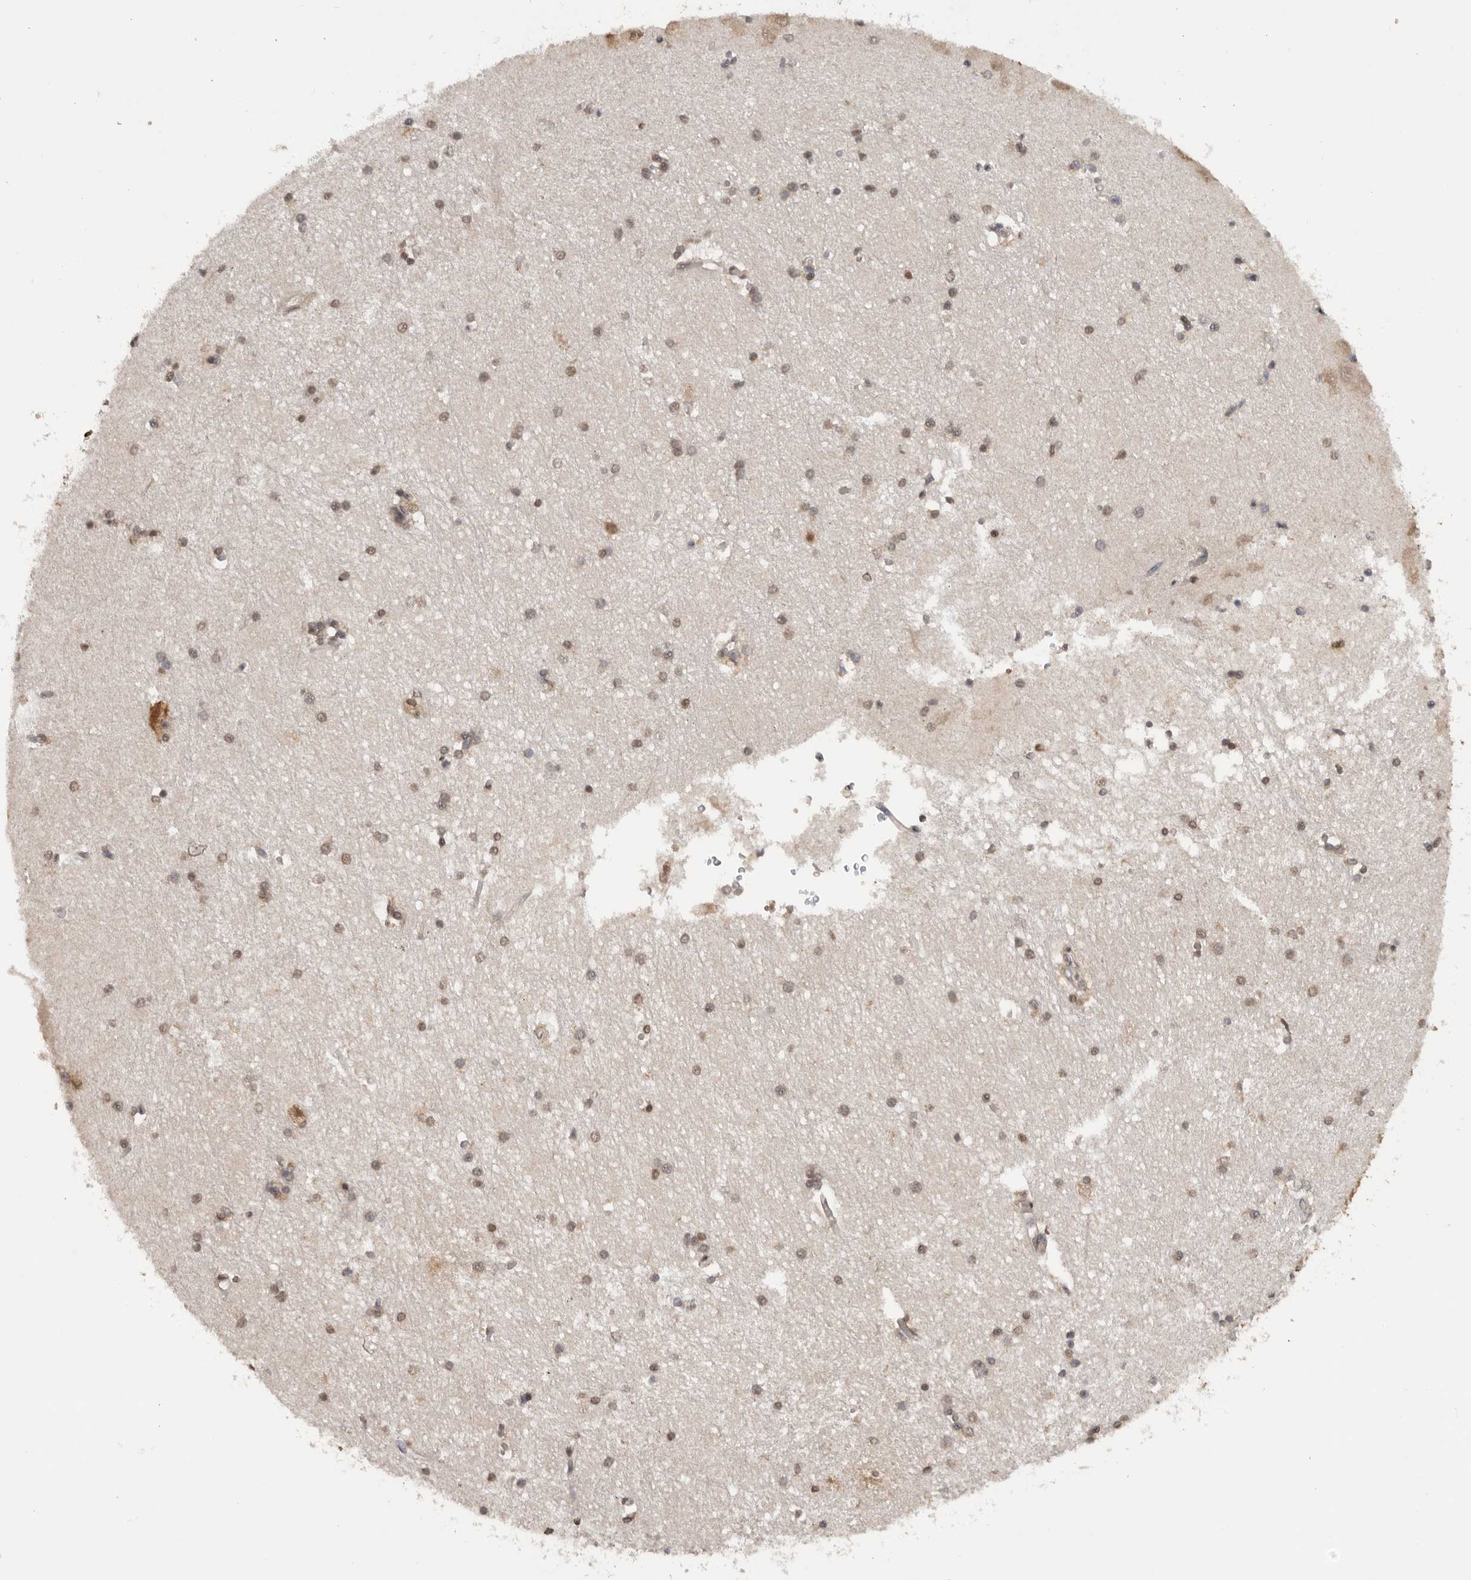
{"staining": {"intensity": "moderate", "quantity": "25%-75%", "location": "nuclear"}, "tissue": "hippocampus", "cell_type": "Glial cells", "image_type": "normal", "snomed": [{"axis": "morphology", "description": "Normal tissue, NOS"}, {"axis": "topography", "description": "Hippocampus"}], "caption": "A medium amount of moderate nuclear expression is appreciated in approximately 25%-75% of glial cells in normal hippocampus. The staining was performed using DAB (3,3'-diaminobenzidine), with brown indicating positive protein expression. Nuclei are stained blue with hematoxylin.", "gene": "PPP1R10", "patient": {"sex": "male", "age": 45}}